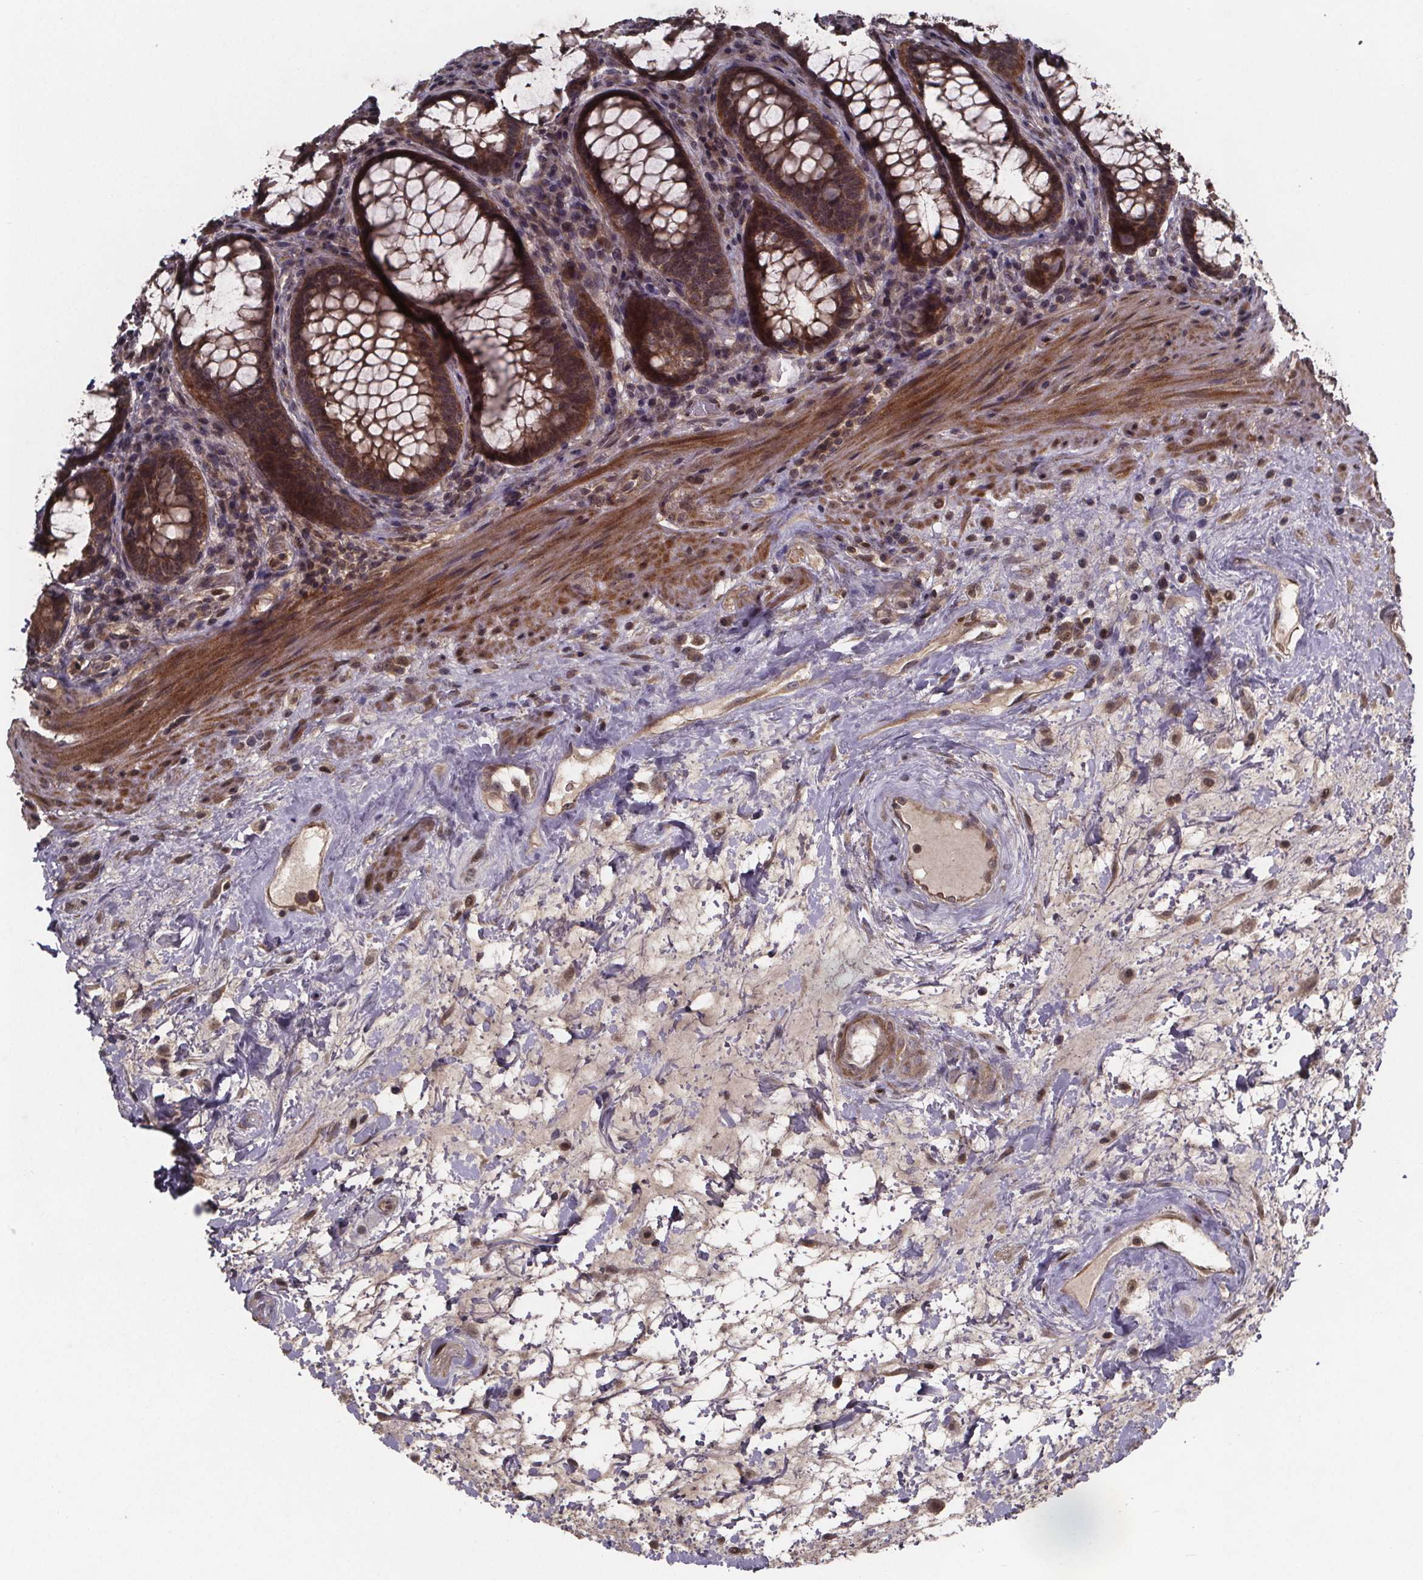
{"staining": {"intensity": "moderate", "quantity": ">75%", "location": "cytoplasmic/membranous,nuclear"}, "tissue": "rectum", "cell_type": "Glandular cells", "image_type": "normal", "snomed": [{"axis": "morphology", "description": "Normal tissue, NOS"}, {"axis": "topography", "description": "Rectum"}], "caption": "Unremarkable rectum shows moderate cytoplasmic/membranous,nuclear positivity in about >75% of glandular cells, visualized by immunohistochemistry.", "gene": "FN3KRP", "patient": {"sex": "male", "age": 72}}